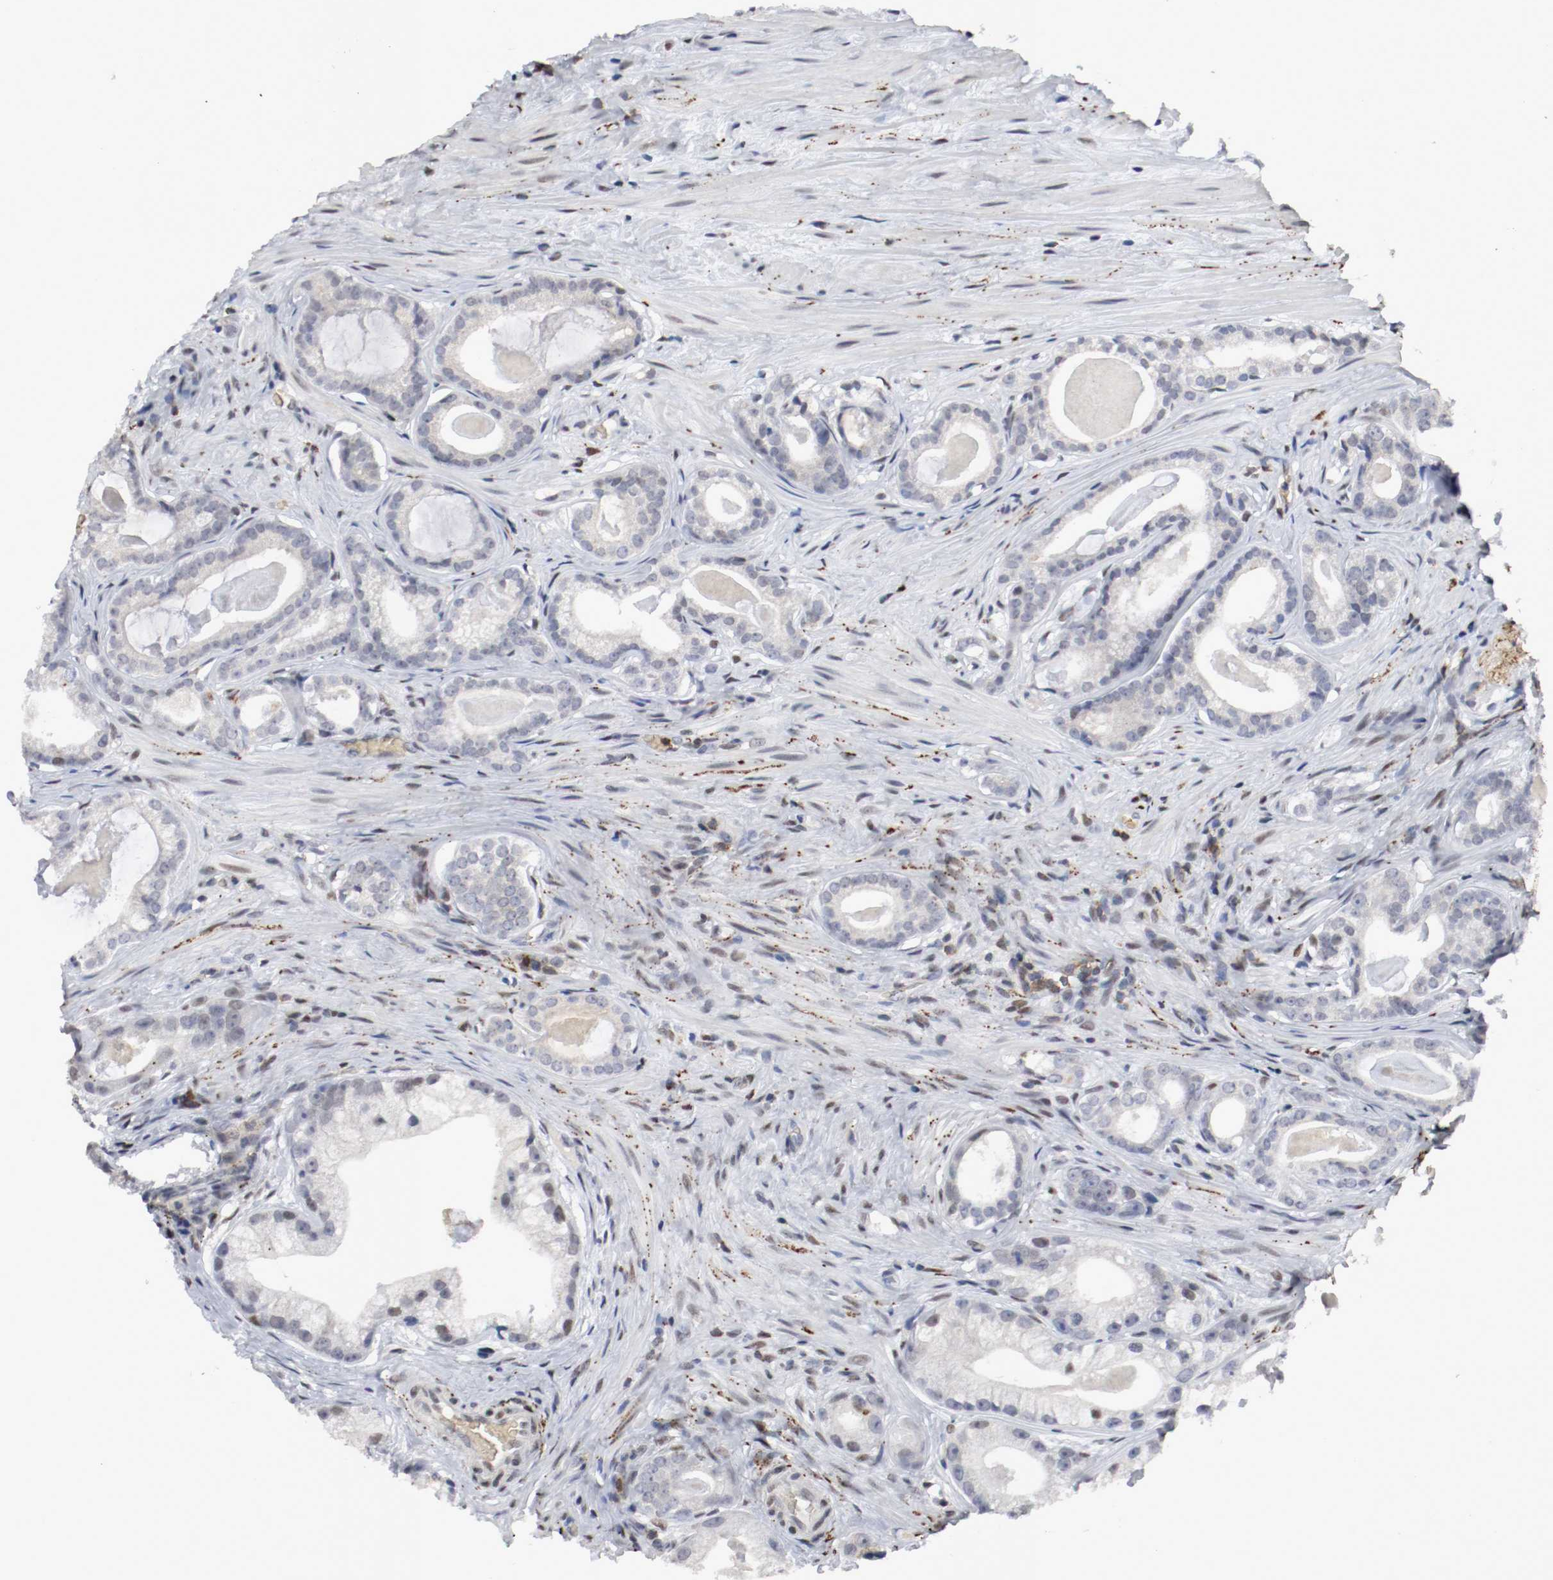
{"staining": {"intensity": "negative", "quantity": "none", "location": "none"}, "tissue": "prostate cancer", "cell_type": "Tumor cells", "image_type": "cancer", "snomed": [{"axis": "morphology", "description": "Adenocarcinoma, Low grade"}, {"axis": "topography", "description": "Prostate"}], "caption": "This is an immunohistochemistry histopathology image of prostate cancer (low-grade adenocarcinoma). There is no positivity in tumor cells.", "gene": "JUND", "patient": {"sex": "male", "age": 59}}